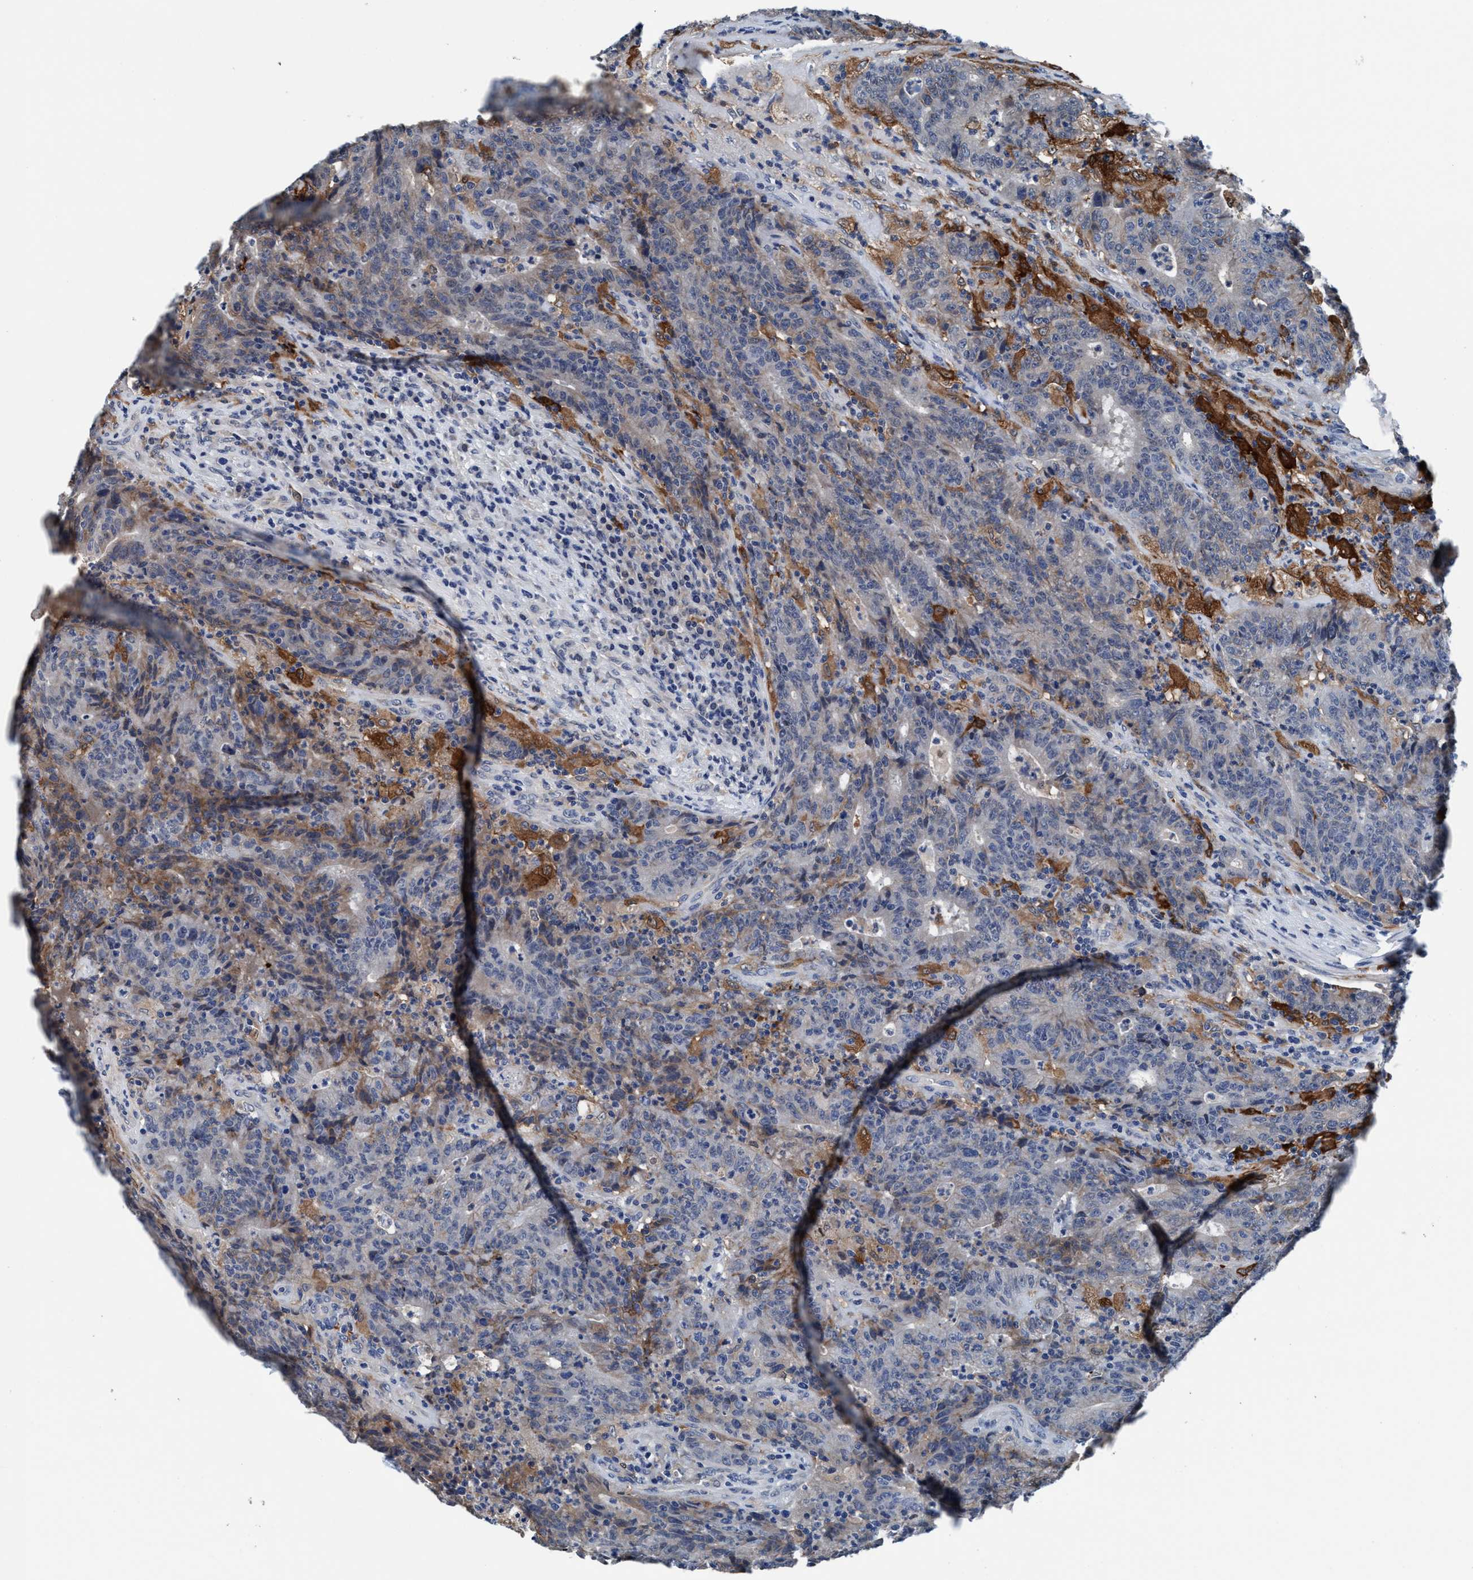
{"staining": {"intensity": "moderate", "quantity": "<25%", "location": "cytoplasmic/membranous"}, "tissue": "colorectal cancer", "cell_type": "Tumor cells", "image_type": "cancer", "snomed": [{"axis": "morphology", "description": "Normal tissue, NOS"}, {"axis": "morphology", "description": "Adenocarcinoma, NOS"}, {"axis": "topography", "description": "Colon"}], "caption": "Human colorectal cancer (adenocarcinoma) stained with a brown dye shows moderate cytoplasmic/membranous positive staining in approximately <25% of tumor cells.", "gene": "TMEM94", "patient": {"sex": "female", "age": 75}}